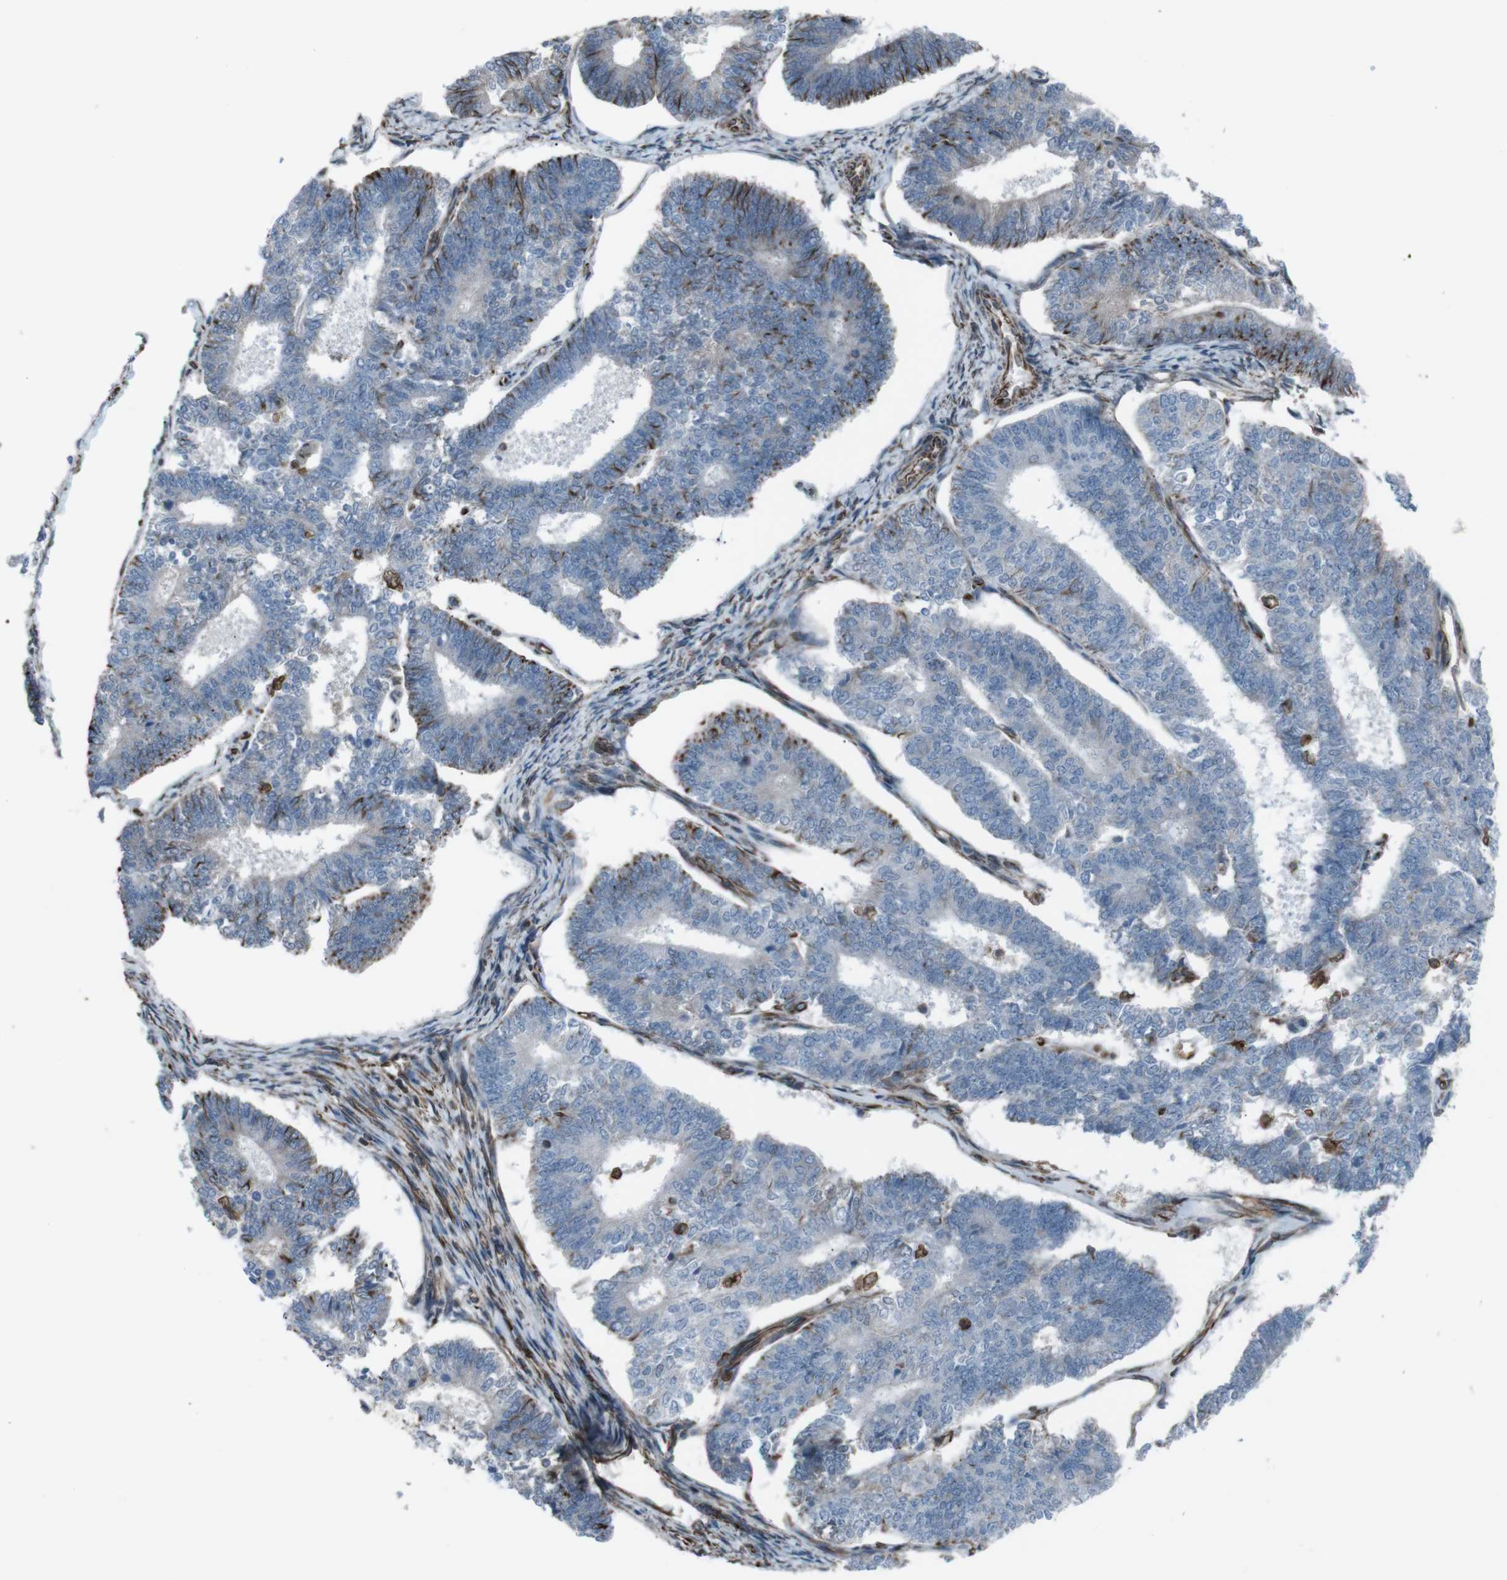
{"staining": {"intensity": "moderate", "quantity": "<25%", "location": "cytoplasmic/membranous"}, "tissue": "endometrial cancer", "cell_type": "Tumor cells", "image_type": "cancer", "snomed": [{"axis": "morphology", "description": "Adenocarcinoma, NOS"}, {"axis": "topography", "description": "Endometrium"}], "caption": "Tumor cells display moderate cytoplasmic/membranous staining in approximately <25% of cells in endometrial cancer.", "gene": "TMEM141", "patient": {"sex": "female", "age": 70}}